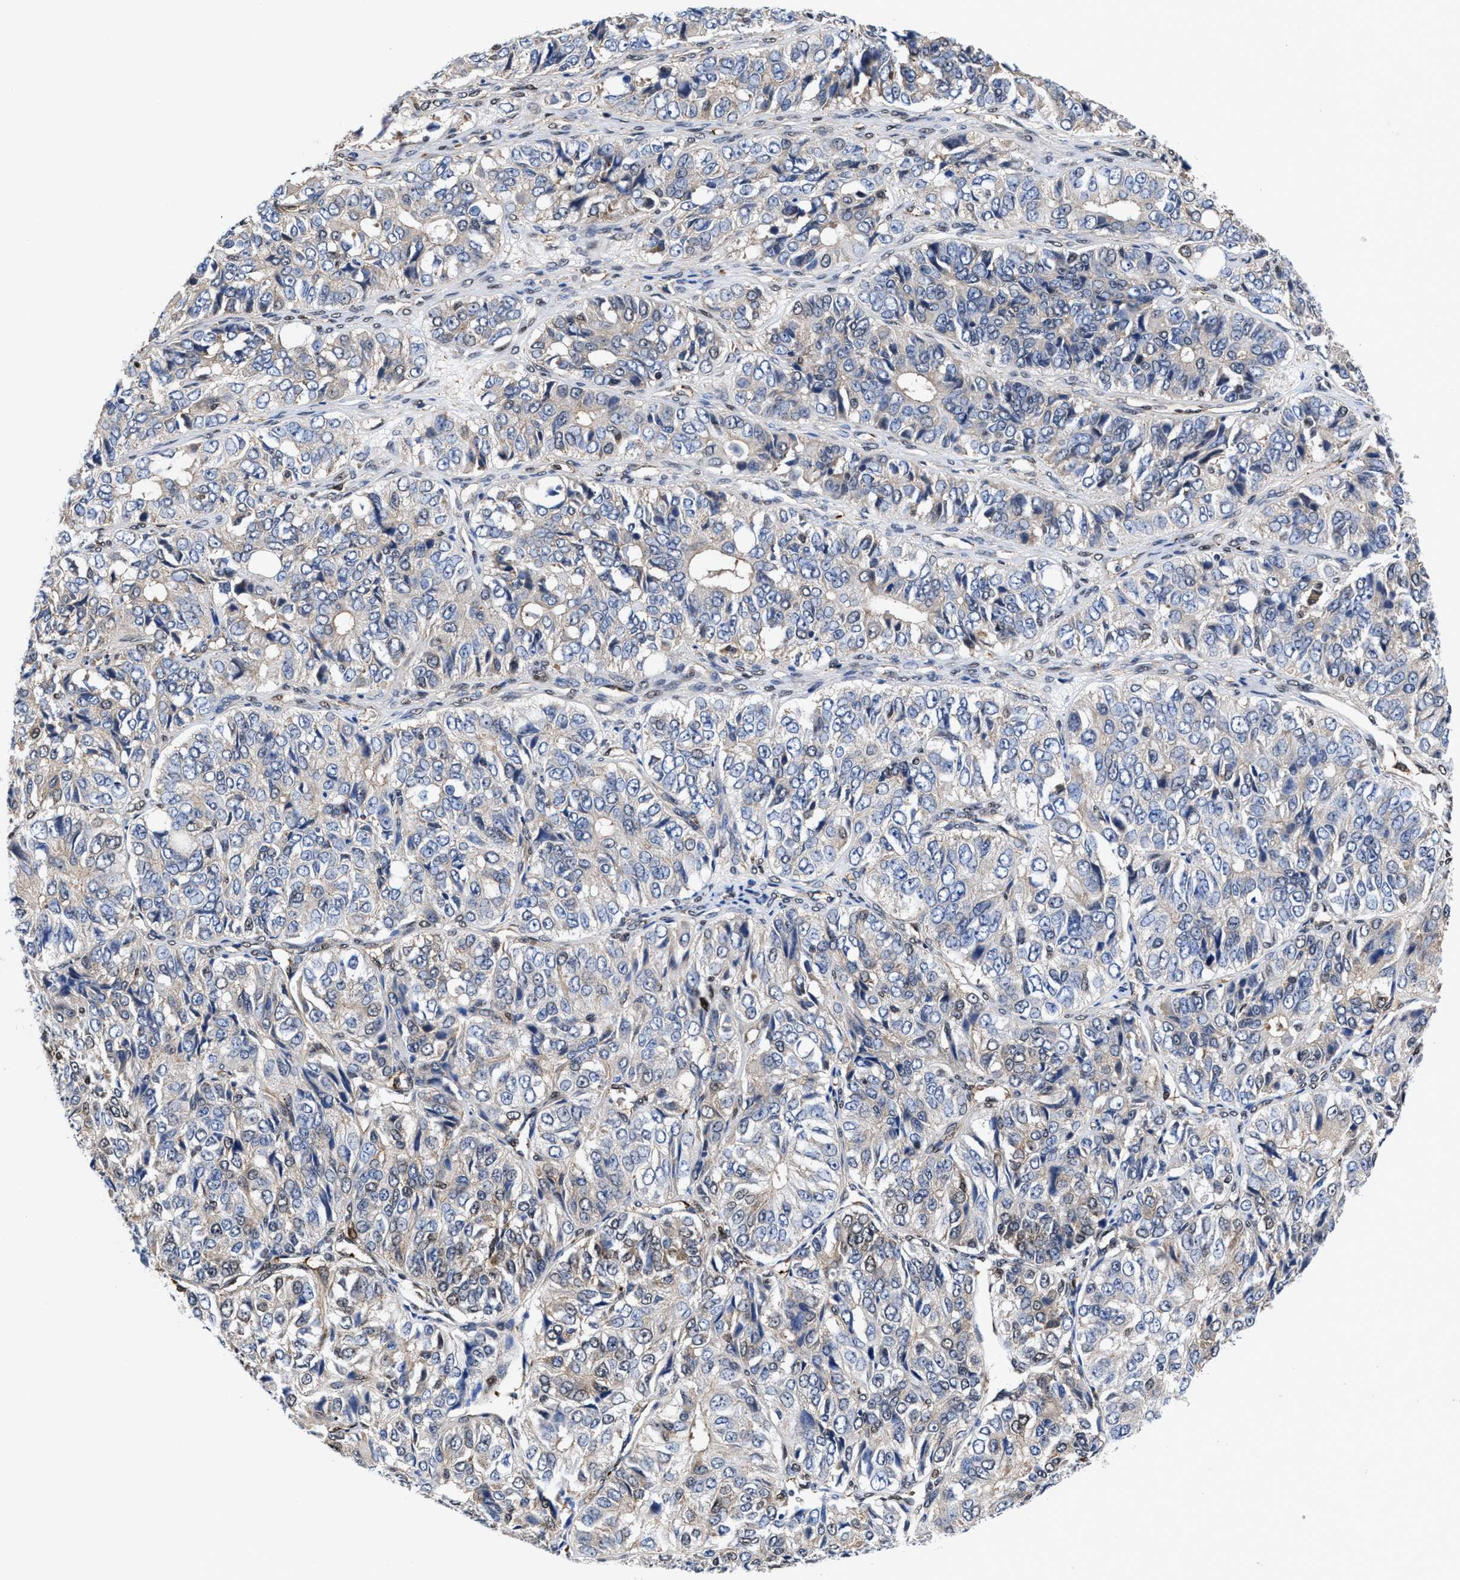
{"staining": {"intensity": "negative", "quantity": "none", "location": "none"}, "tissue": "ovarian cancer", "cell_type": "Tumor cells", "image_type": "cancer", "snomed": [{"axis": "morphology", "description": "Carcinoma, endometroid"}, {"axis": "topography", "description": "Ovary"}], "caption": "Immunohistochemistry (IHC) of human ovarian cancer (endometroid carcinoma) displays no staining in tumor cells. (Stains: DAB (3,3'-diaminobenzidine) immunohistochemistry with hematoxylin counter stain, Microscopy: brightfield microscopy at high magnification).", "gene": "ACLY", "patient": {"sex": "female", "age": 51}}